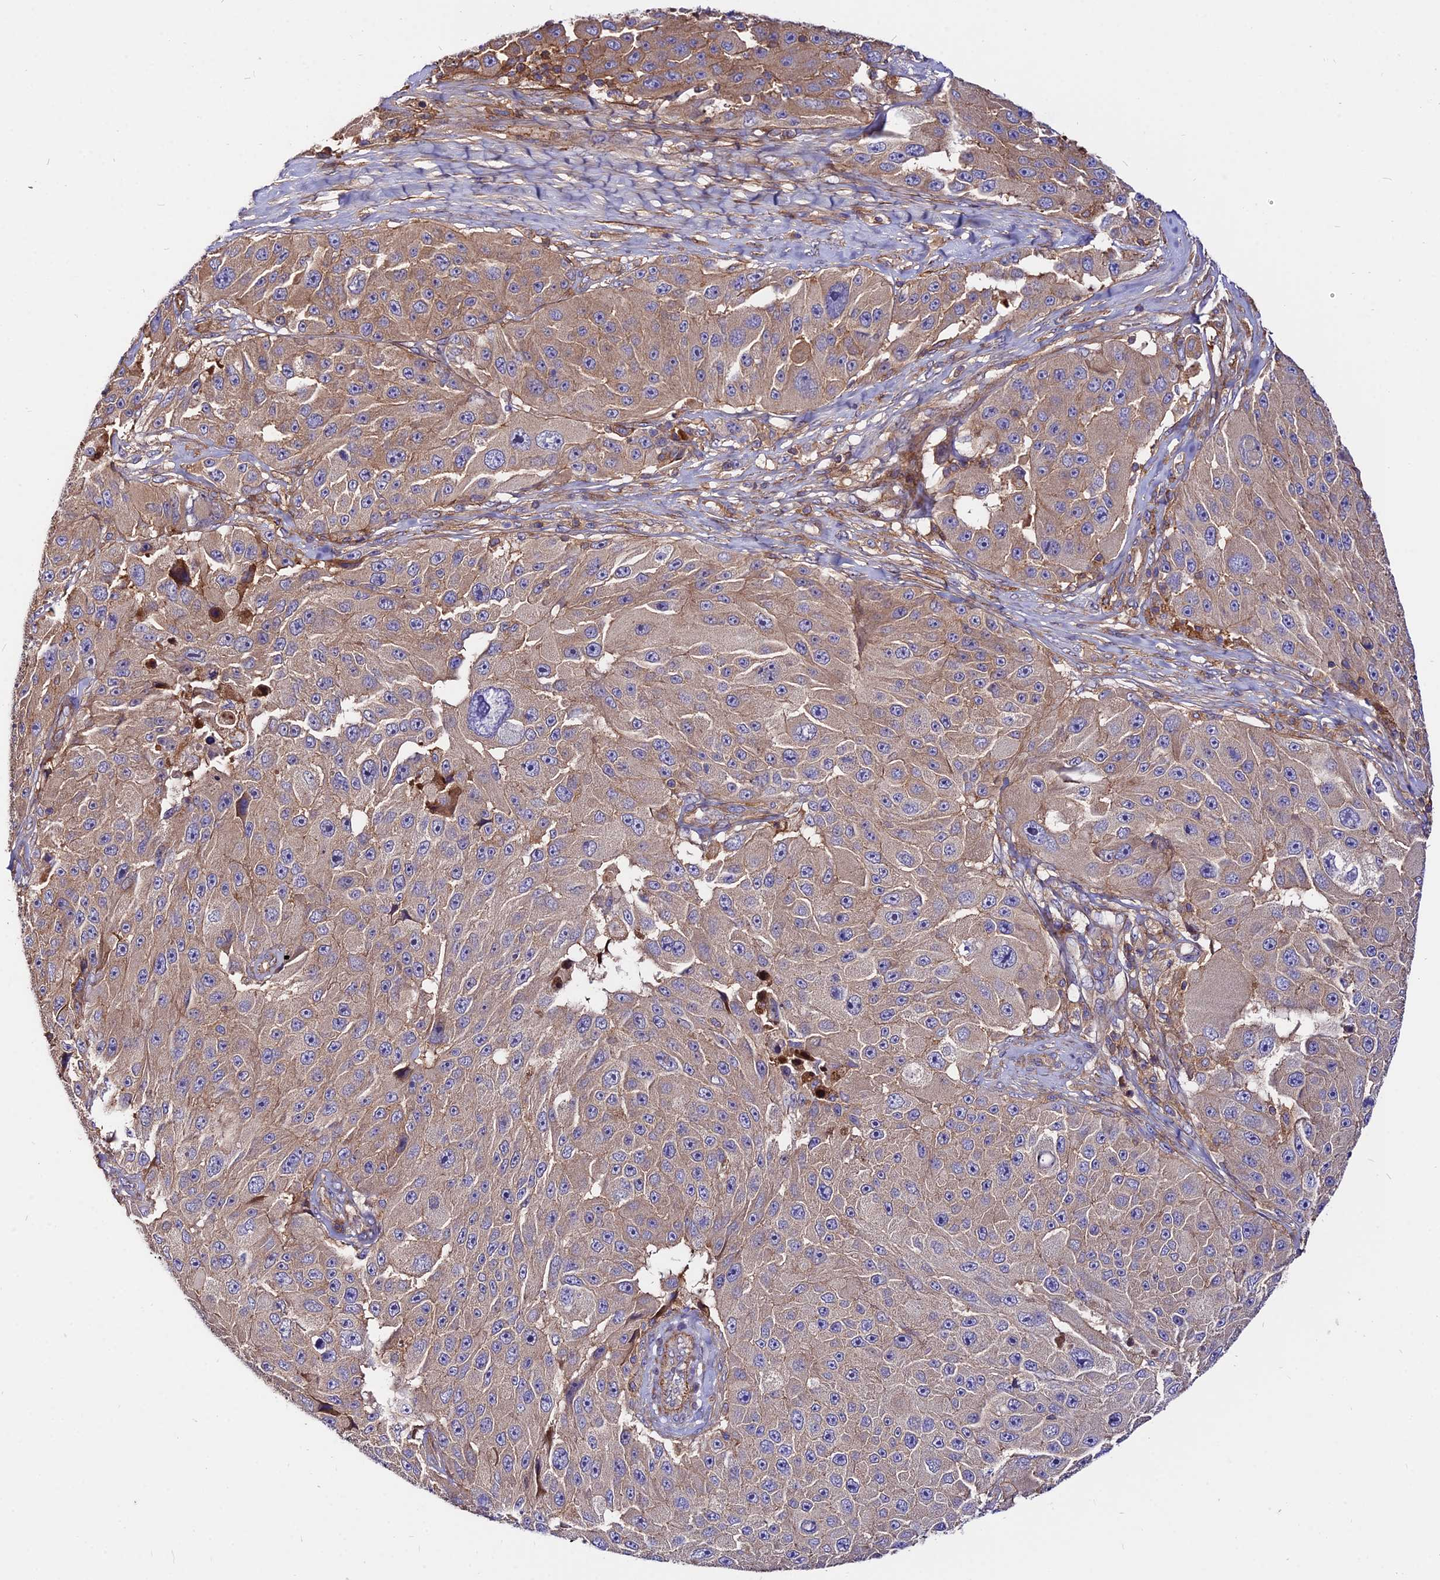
{"staining": {"intensity": "weak", "quantity": ">75%", "location": "cytoplasmic/membranous"}, "tissue": "melanoma", "cell_type": "Tumor cells", "image_type": "cancer", "snomed": [{"axis": "morphology", "description": "Malignant melanoma, Metastatic site"}, {"axis": "topography", "description": "Lymph node"}], "caption": "Protein expression analysis of human melanoma reveals weak cytoplasmic/membranous positivity in about >75% of tumor cells. Immunohistochemistry (ihc) stains the protein of interest in brown and the nuclei are stained blue.", "gene": "PYM1", "patient": {"sex": "male", "age": 62}}